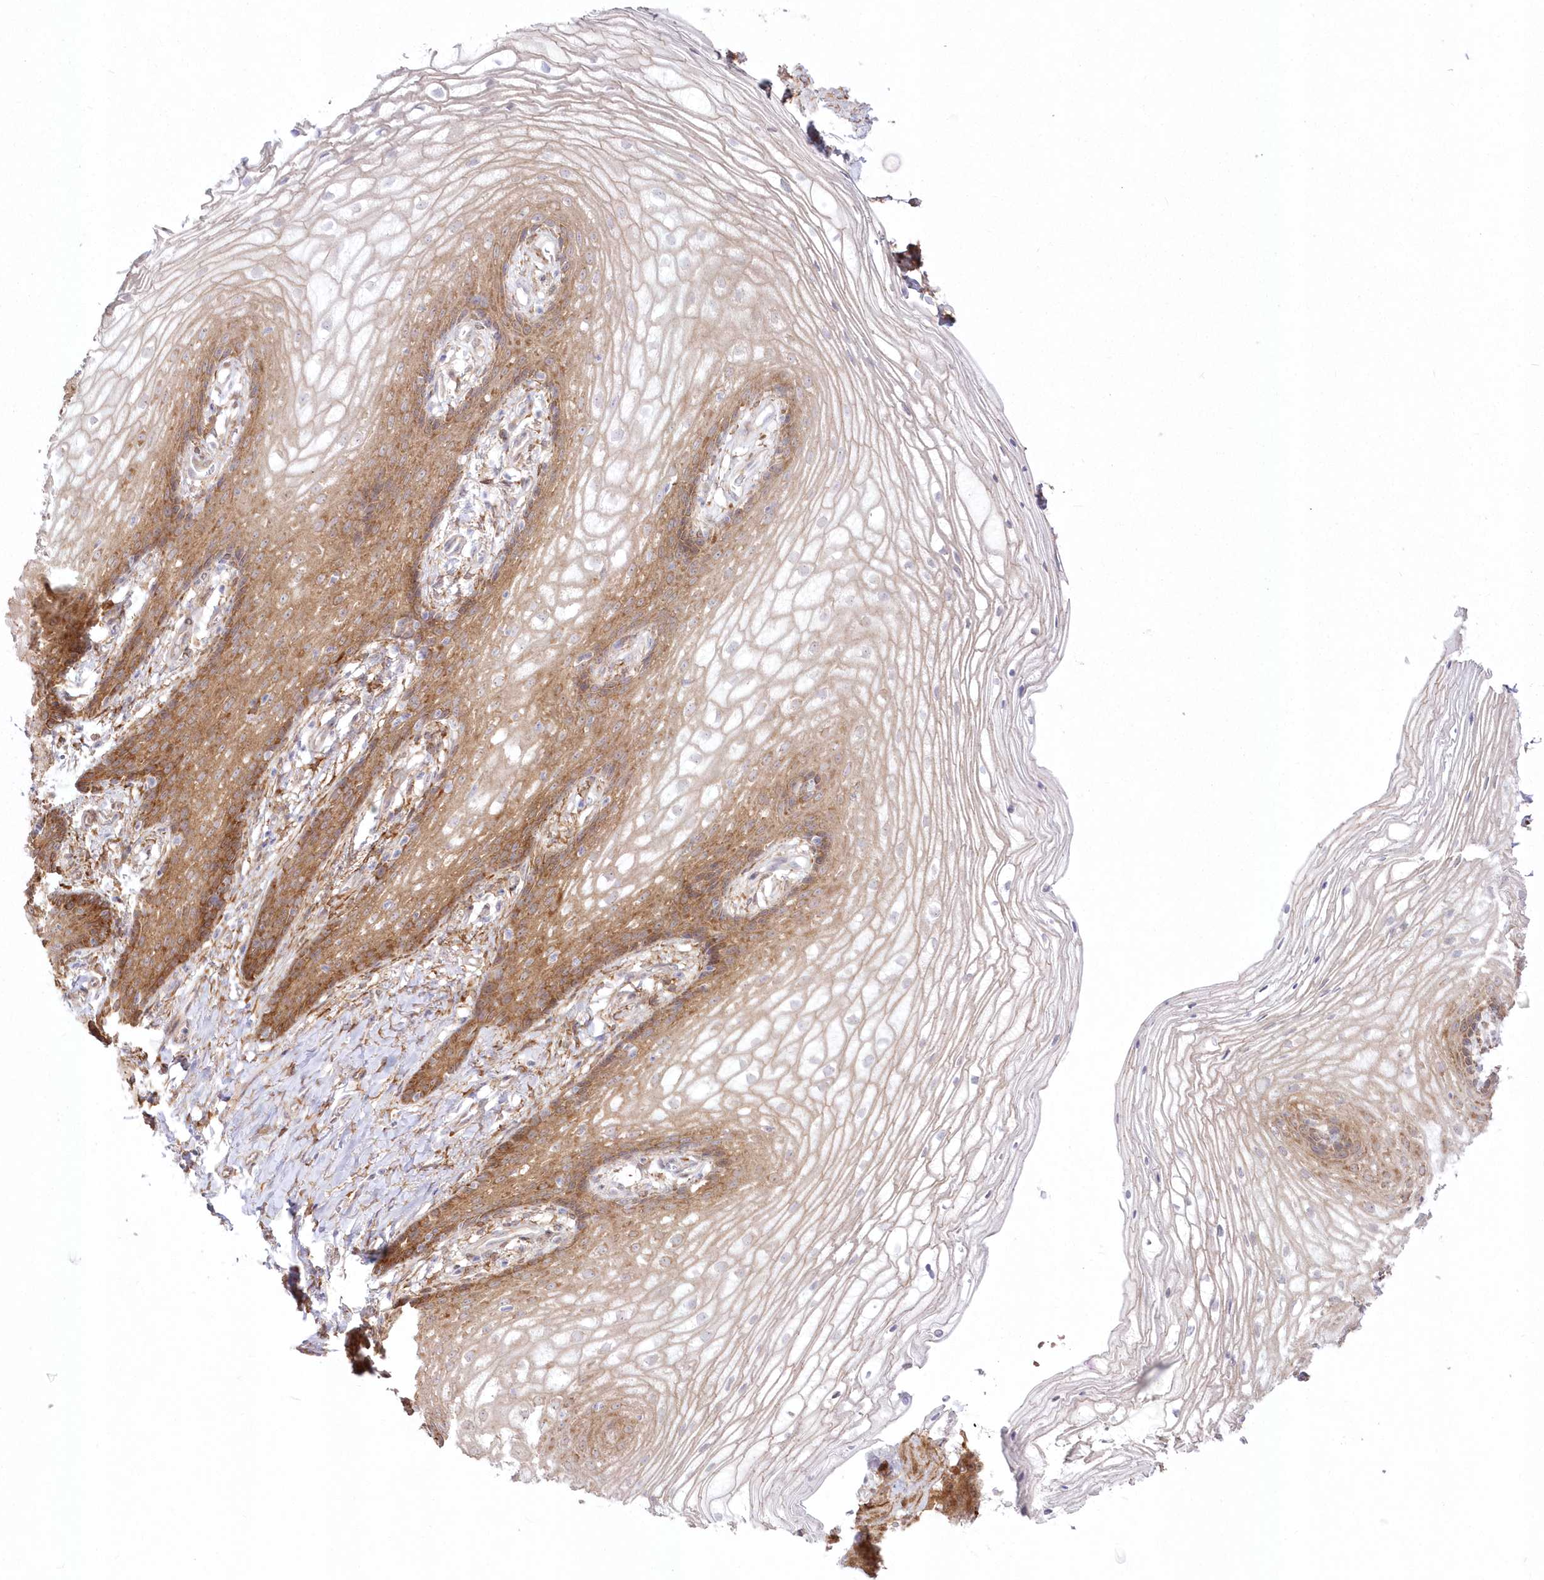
{"staining": {"intensity": "moderate", "quantity": "25%-75%", "location": "cytoplasmic/membranous"}, "tissue": "vagina", "cell_type": "Squamous epithelial cells", "image_type": "normal", "snomed": [{"axis": "morphology", "description": "Normal tissue, NOS"}, {"axis": "topography", "description": "Vagina"}], "caption": "Human vagina stained for a protein (brown) shows moderate cytoplasmic/membranous positive positivity in about 25%-75% of squamous epithelial cells.", "gene": "SH3PXD2B", "patient": {"sex": "female", "age": 60}}